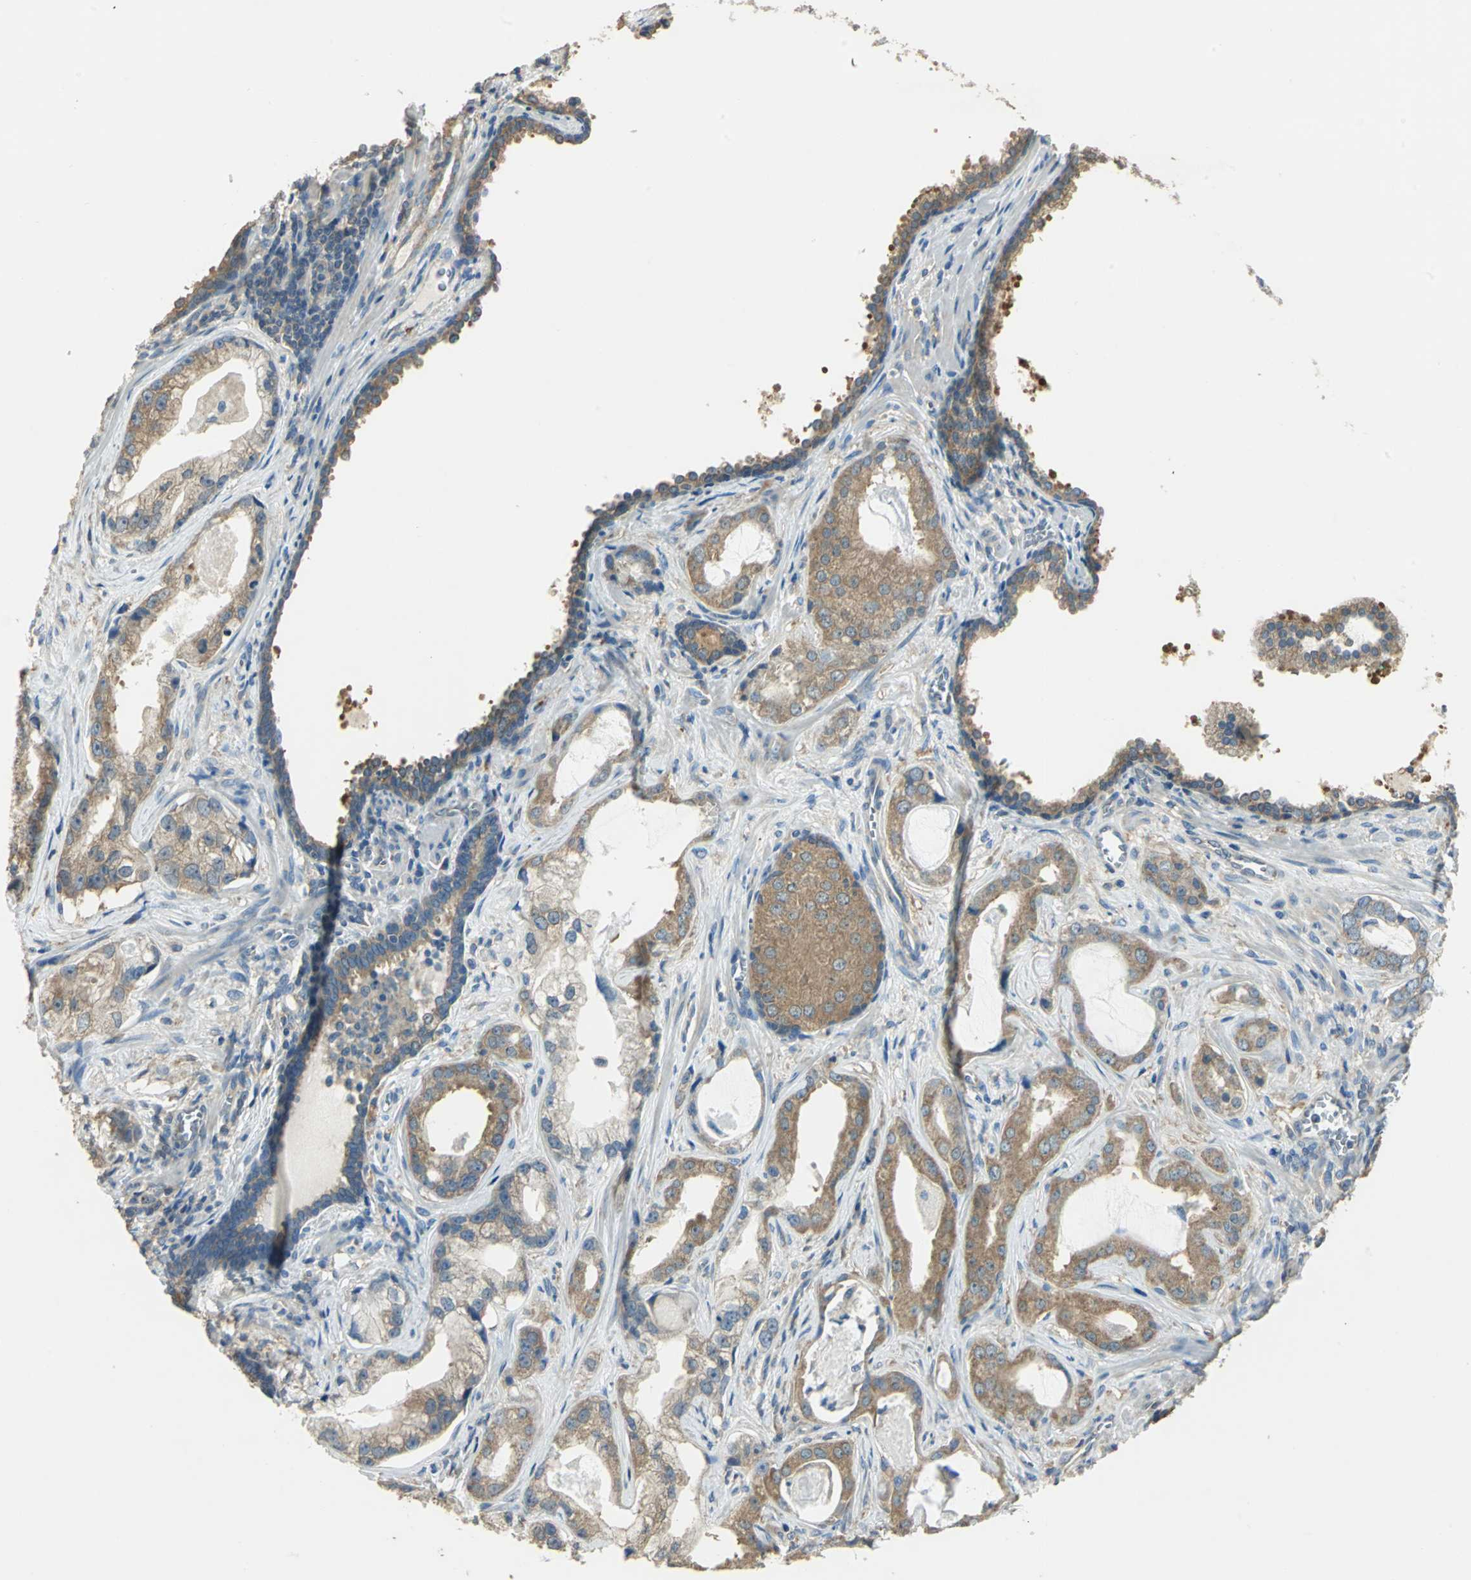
{"staining": {"intensity": "moderate", "quantity": ">75%", "location": "cytoplasmic/membranous"}, "tissue": "prostate cancer", "cell_type": "Tumor cells", "image_type": "cancer", "snomed": [{"axis": "morphology", "description": "Adenocarcinoma, Low grade"}, {"axis": "topography", "description": "Prostate"}], "caption": "A medium amount of moderate cytoplasmic/membranous staining is seen in about >75% of tumor cells in prostate cancer tissue.", "gene": "SHC2", "patient": {"sex": "male", "age": 59}}